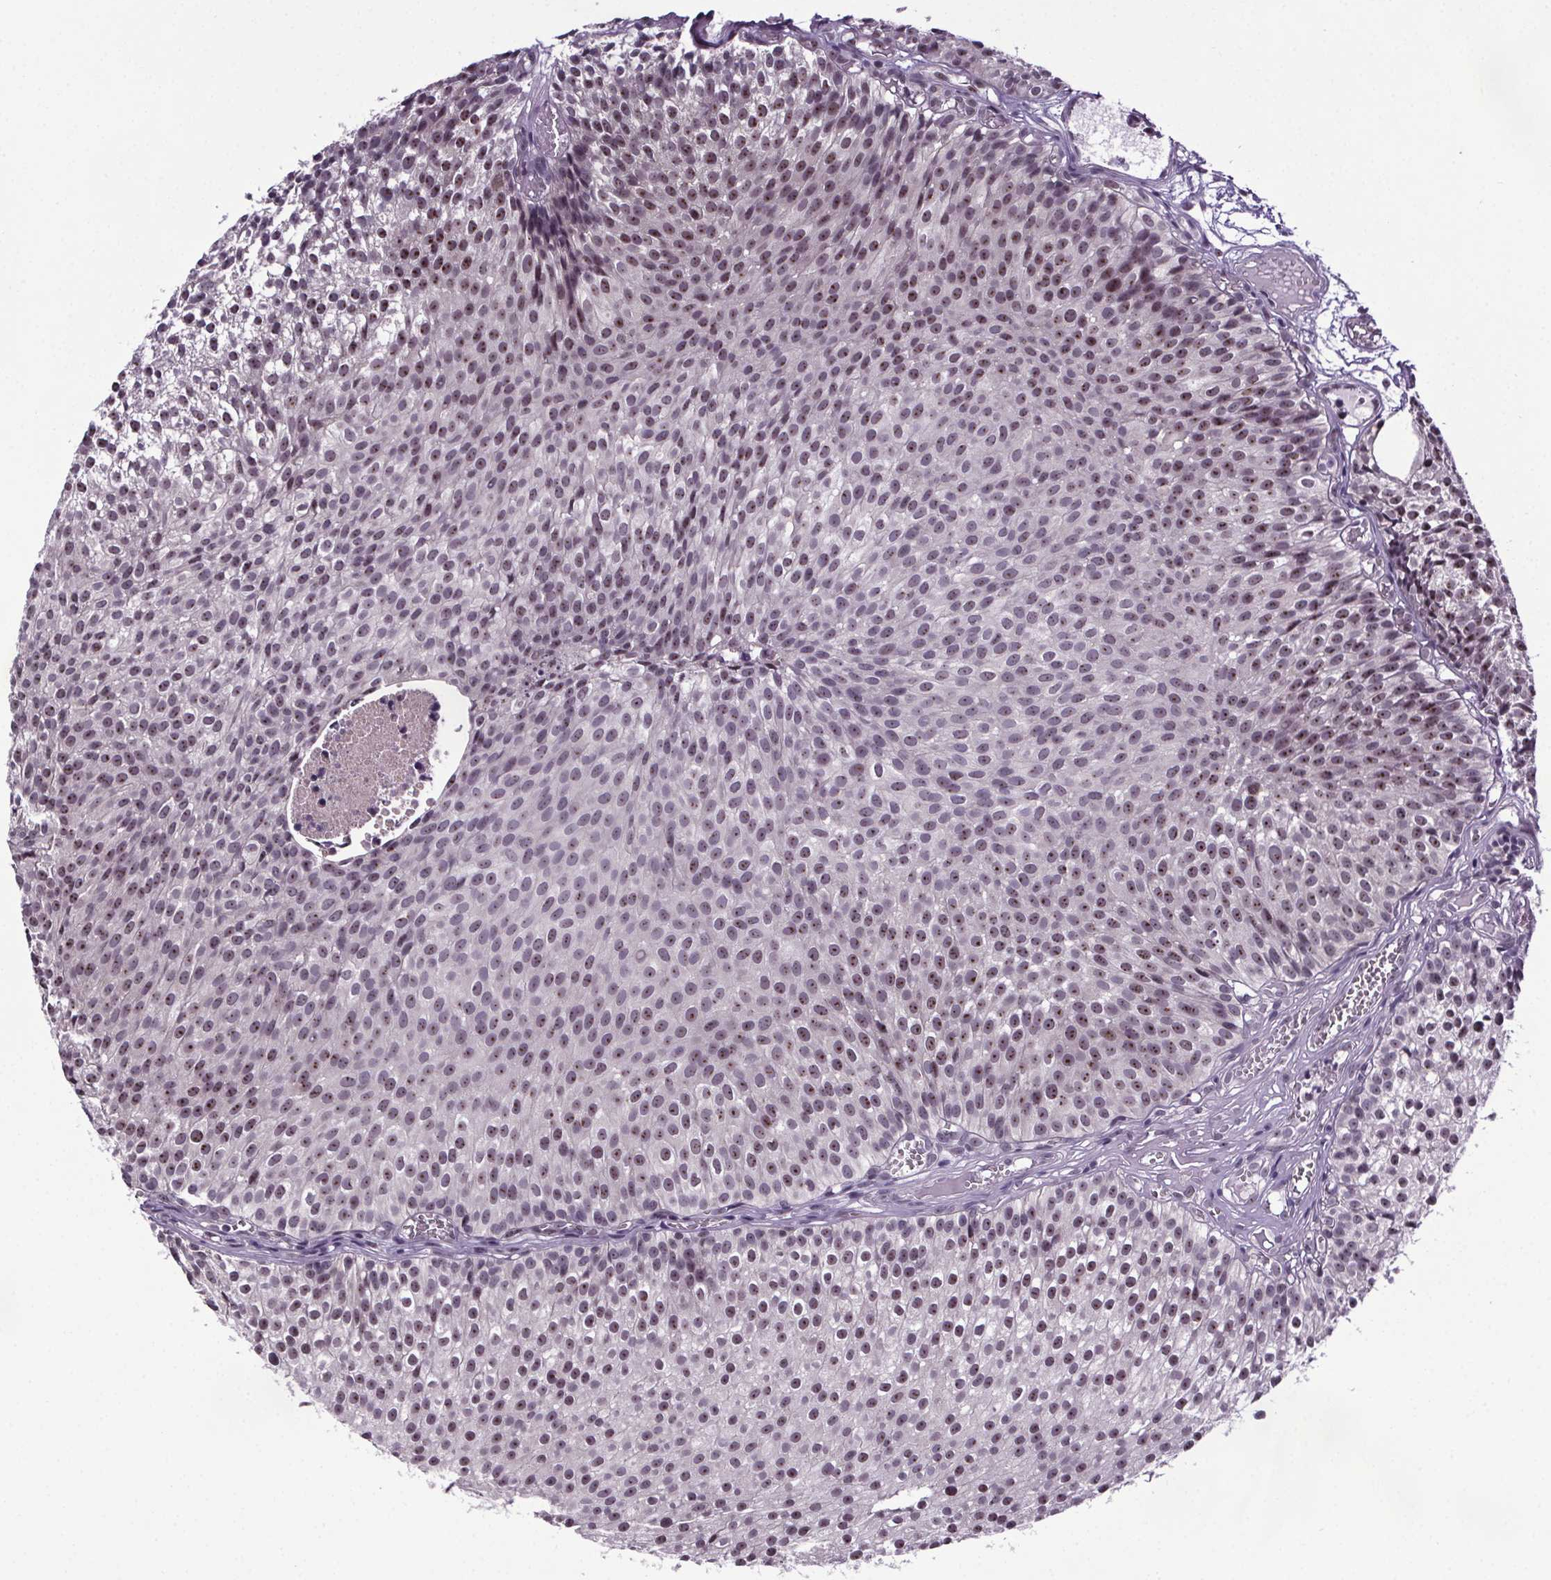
{"staining": {"intensity": "weak", "quantity": "25%-75%", "location": "nuclear"}, "tissue": "urothelial cancer", "cell_type": "Tumor cells", "image_type": "cancer", "snomed": [{"axis": "morphology", "description": "Urothelial carcinoma, Low grade"}, {"axis": "topography", "description": "Urinary bladder"}], "caption": "Immunohistochemical staining of human urothelial cancer demonstrates weak nuclear protein expression in approximately 25%-75% of tumor cells. The protein is shown in brown color, while the nuclei are stained blue.", "gene": "ATMIN", "patient": {"sex": "male", "age": 63}}